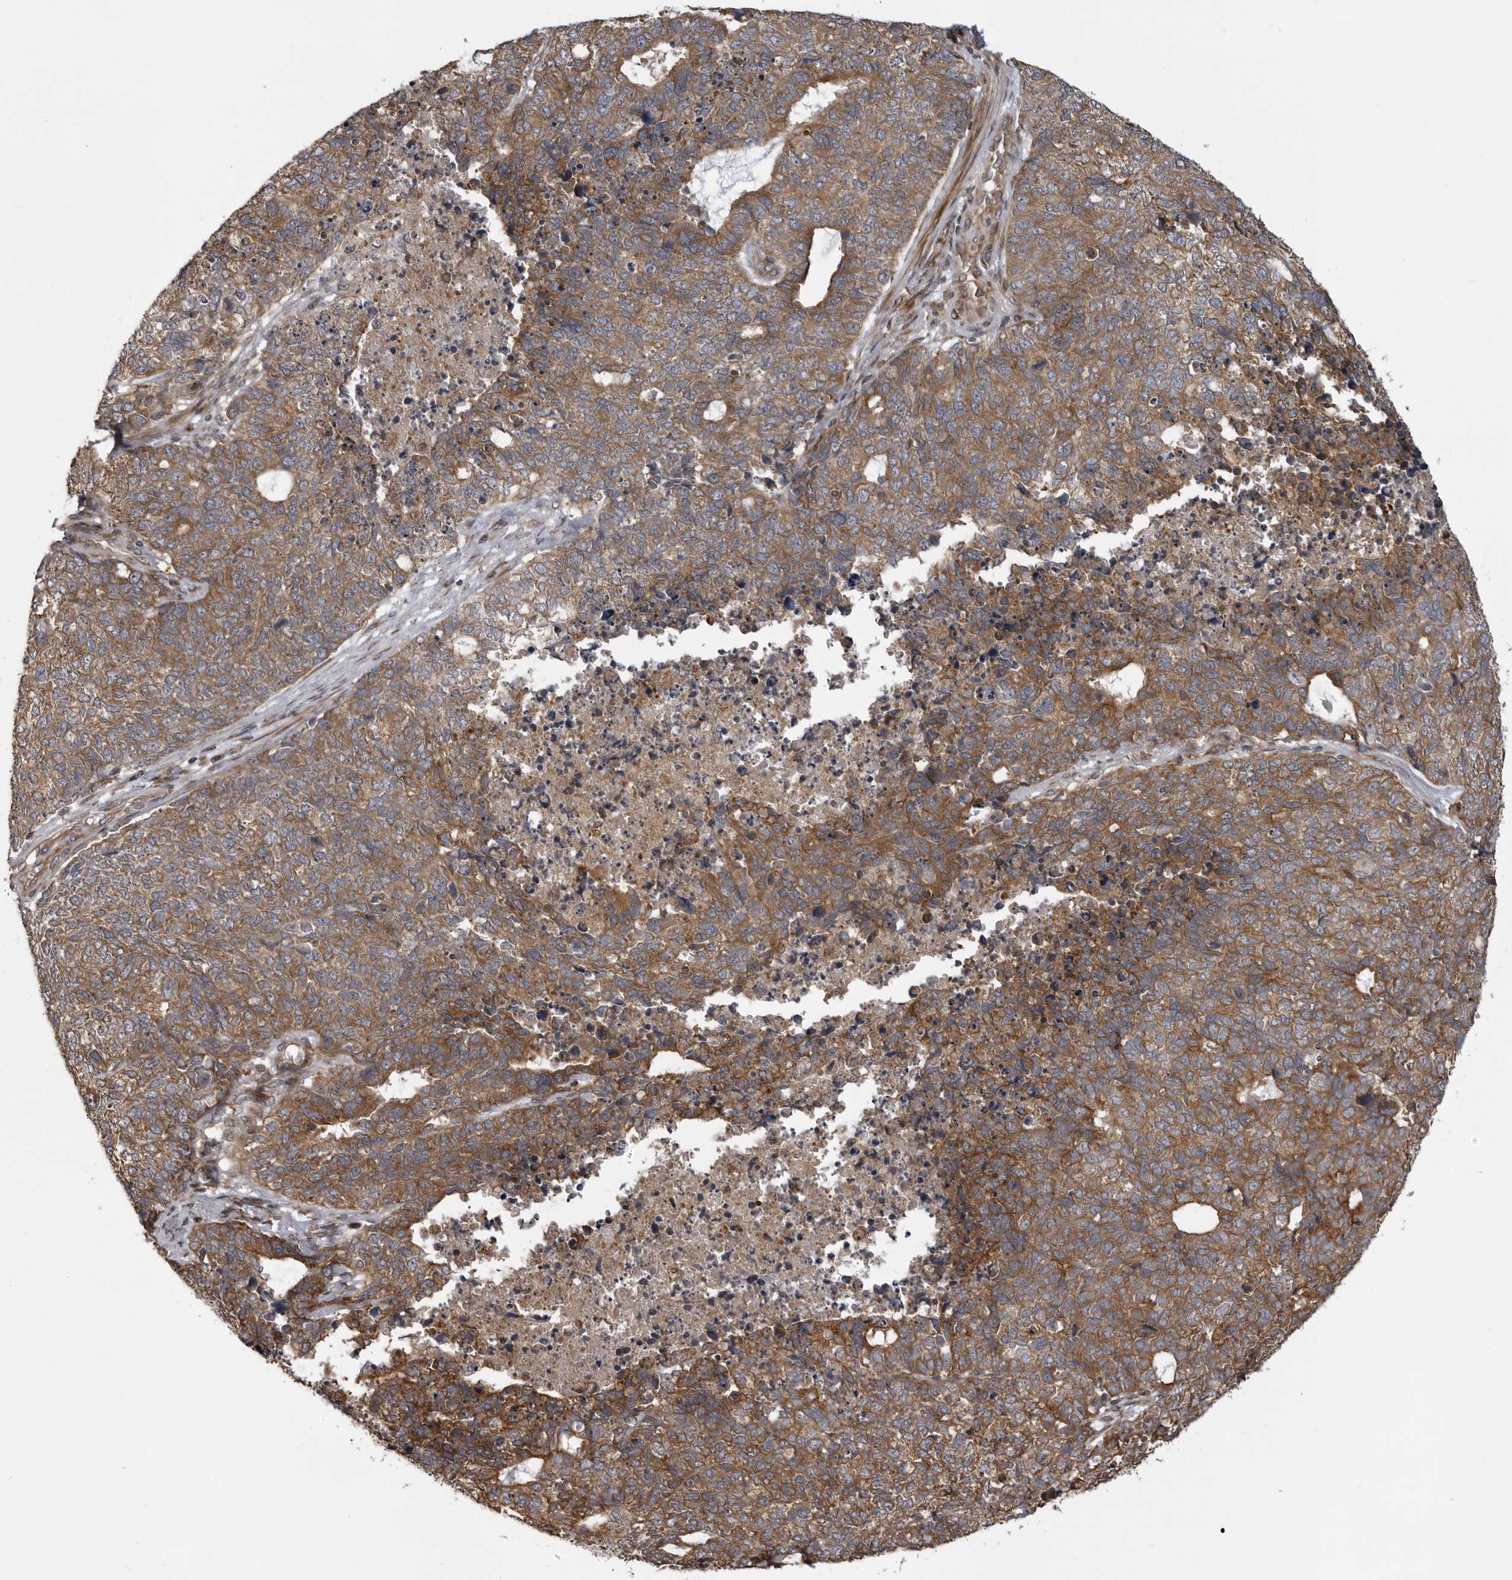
{"staining": {"intensity": "moderate", "quantity": ">75%", "location": "cytoplasmic/membranous"}, "tissue": "cervical cancer", "cell_type": "Tumor cells", "image_type": "cancer", "snomed": [{"axis": "morphology", "description": "Squamous cell carcinoma, NOS"}, {"axis": "topography", "description": "Cervix"}], "caption": "Moderate cytoplasmic/membranous protein positivity is identified in approximately >75% of tumor cells in squamous cell carcinoma (cervical).", "gene": "ZNRF1", "patient": {"sex": "female", "age": 63}}